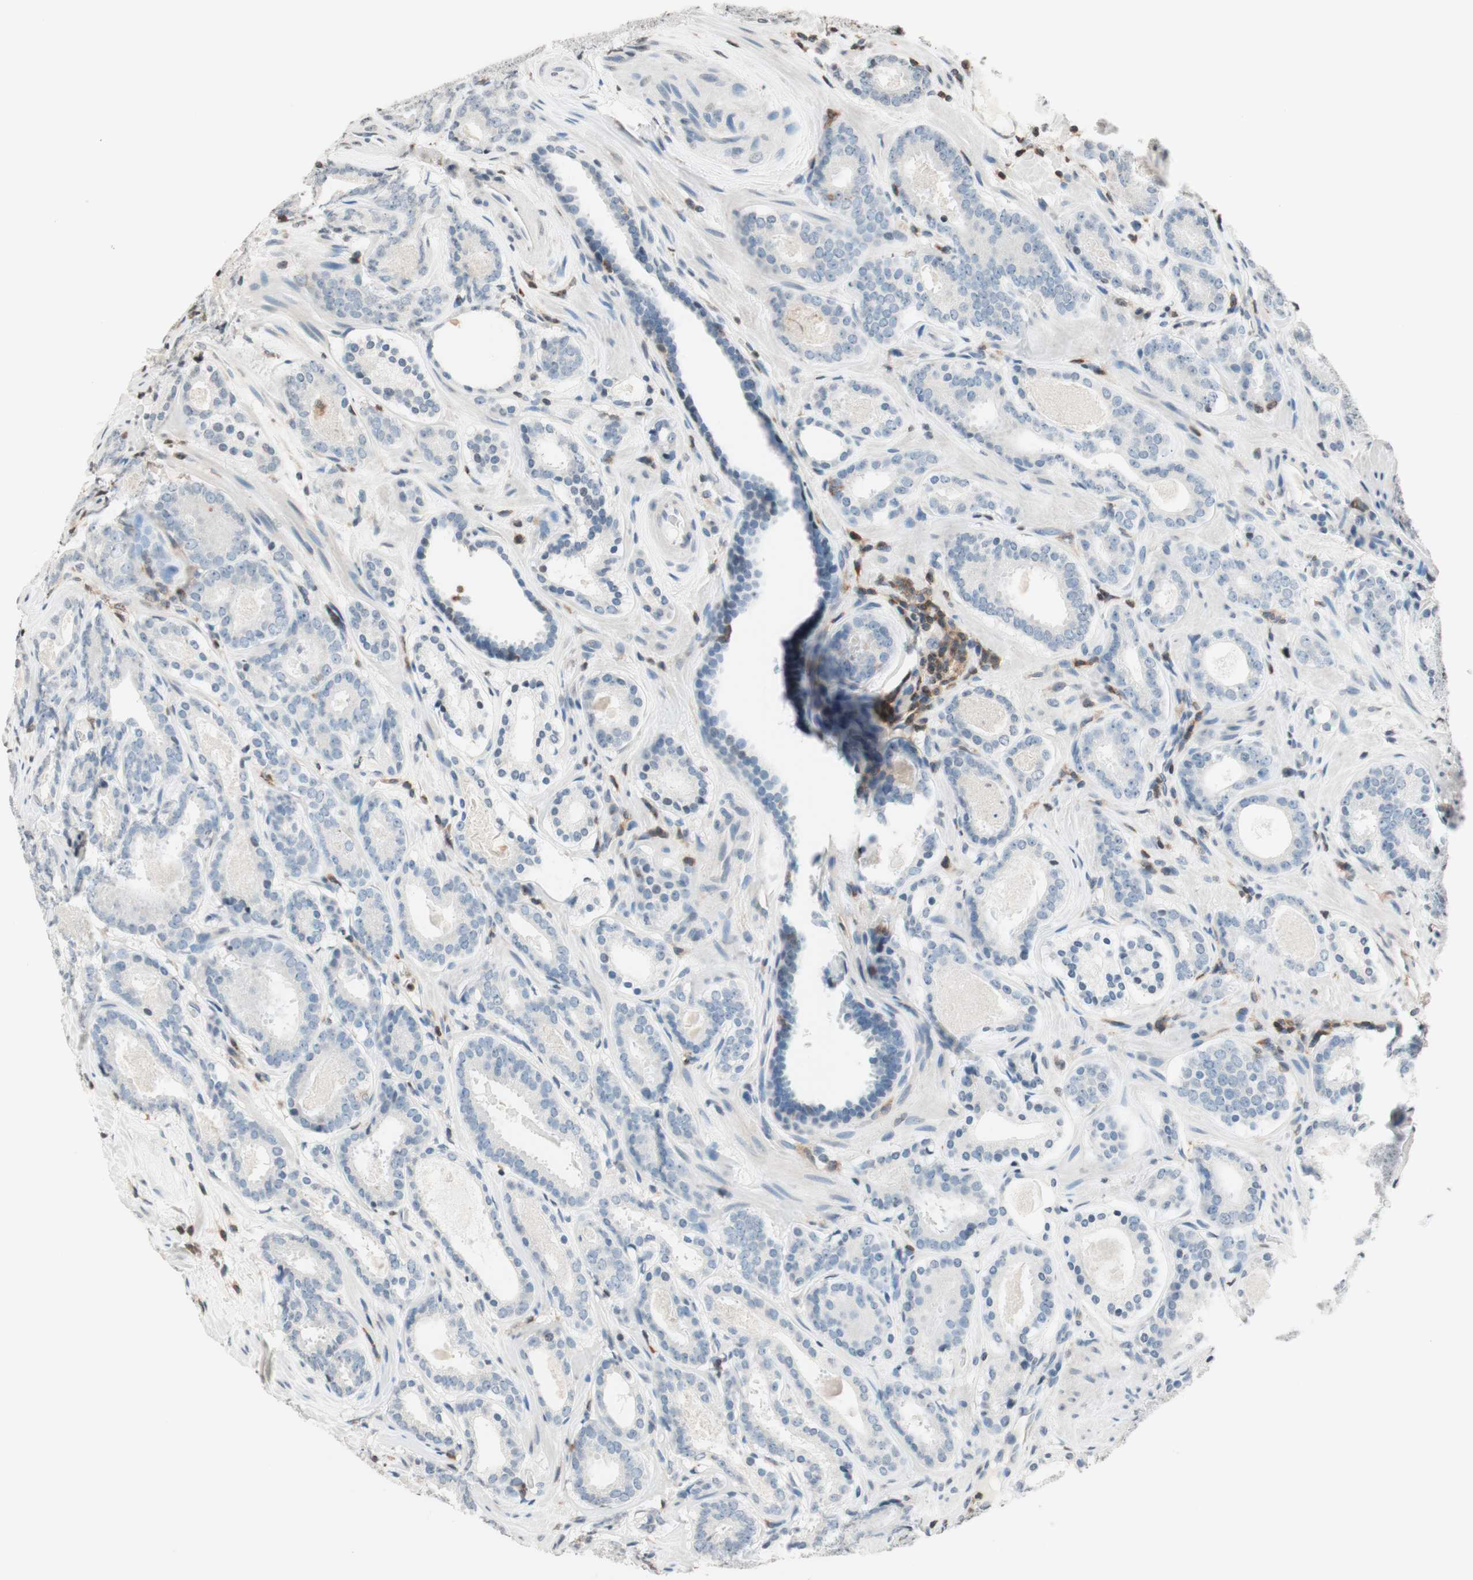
{"staining": {"intensity": "negative", "quantity": "none", "location": "none"}, "tissue": "prostate cancer", "cell_type": "Tumor cells", "image_type": "cancer", "snomed": [{"axis": "morphology", "description": "Adenocarcinoma, Low grade"}, {"axis": "topography", "description": "Prostate"}], "caption": "High power microscopy image of an immunohistochemistry (IHC) photomicrograph of prostate cancer, revealing no significant staining in tumor cells. (IHC, brightfield microscopy, high magnification).", "gene": "WIPF1", "patient": {"sex": "male", "age": 69}}